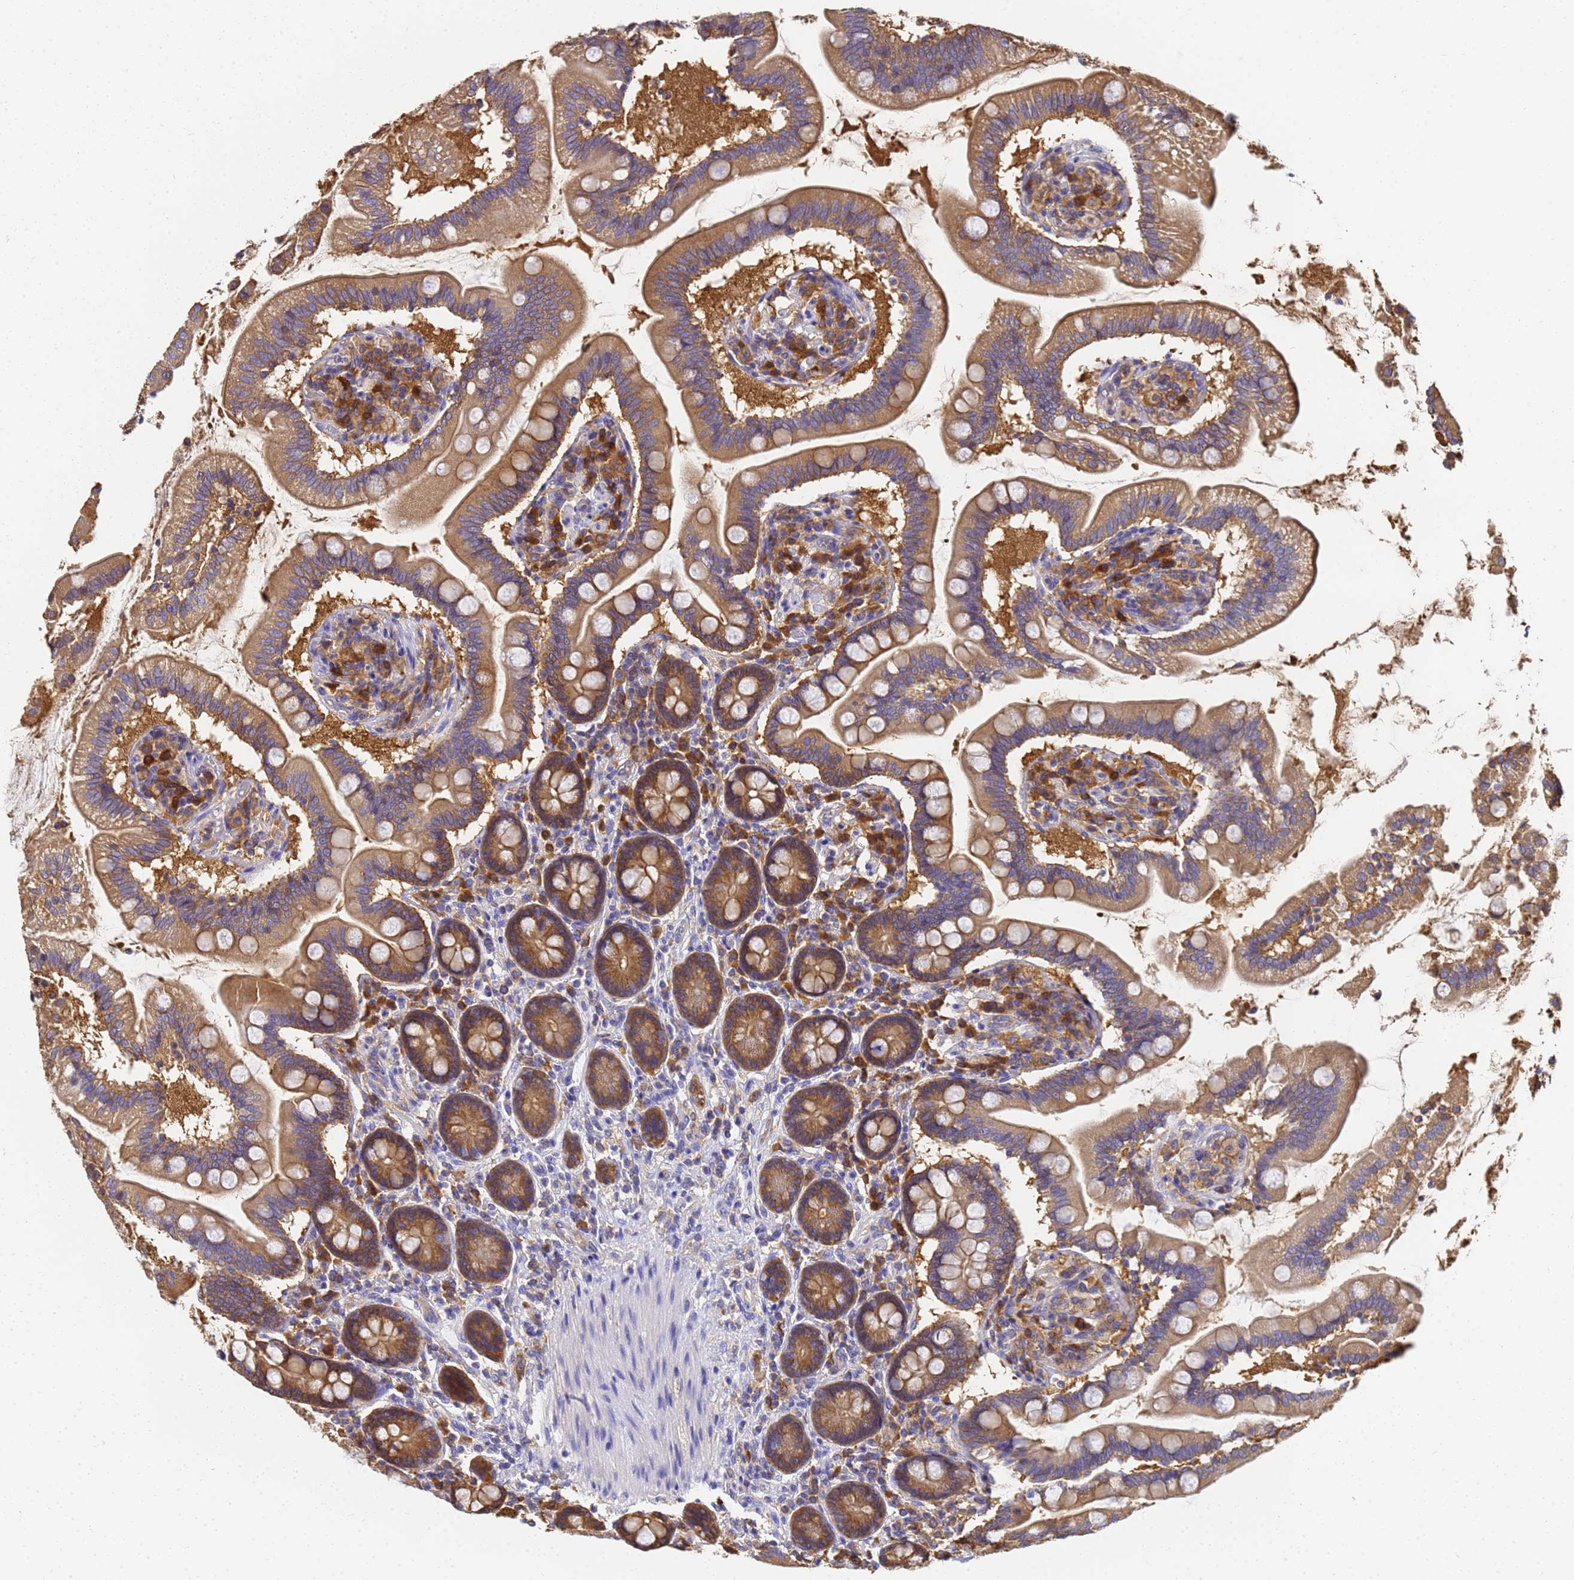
{"staining": {"intensity": "moderate", "quantity": "25%-75%", "location": "cytoplasmic/membranous"}, "tissue": "small intestine", "cell_type": "Glandular cells", "image_type": "normal", "snomed": [{"axis": "morphology", "description": "Normal tissue, NOS"}, {"axis": "topography", "description": "Small intestine"}], "caption": "Immunohistochemical staining of unremarkable small intestine shows 25%-75% levels of moderate cytoplasmic/membranous protein staining in about 25%-75% of glandular cells. The staining was performed using DAB to visualize the protein expression in brown, while the nuclei were stained in blue with hematoxylin (Magnification: 20x).", "gene": "NME1", "patient": {"sex": "female", "age": 64}}